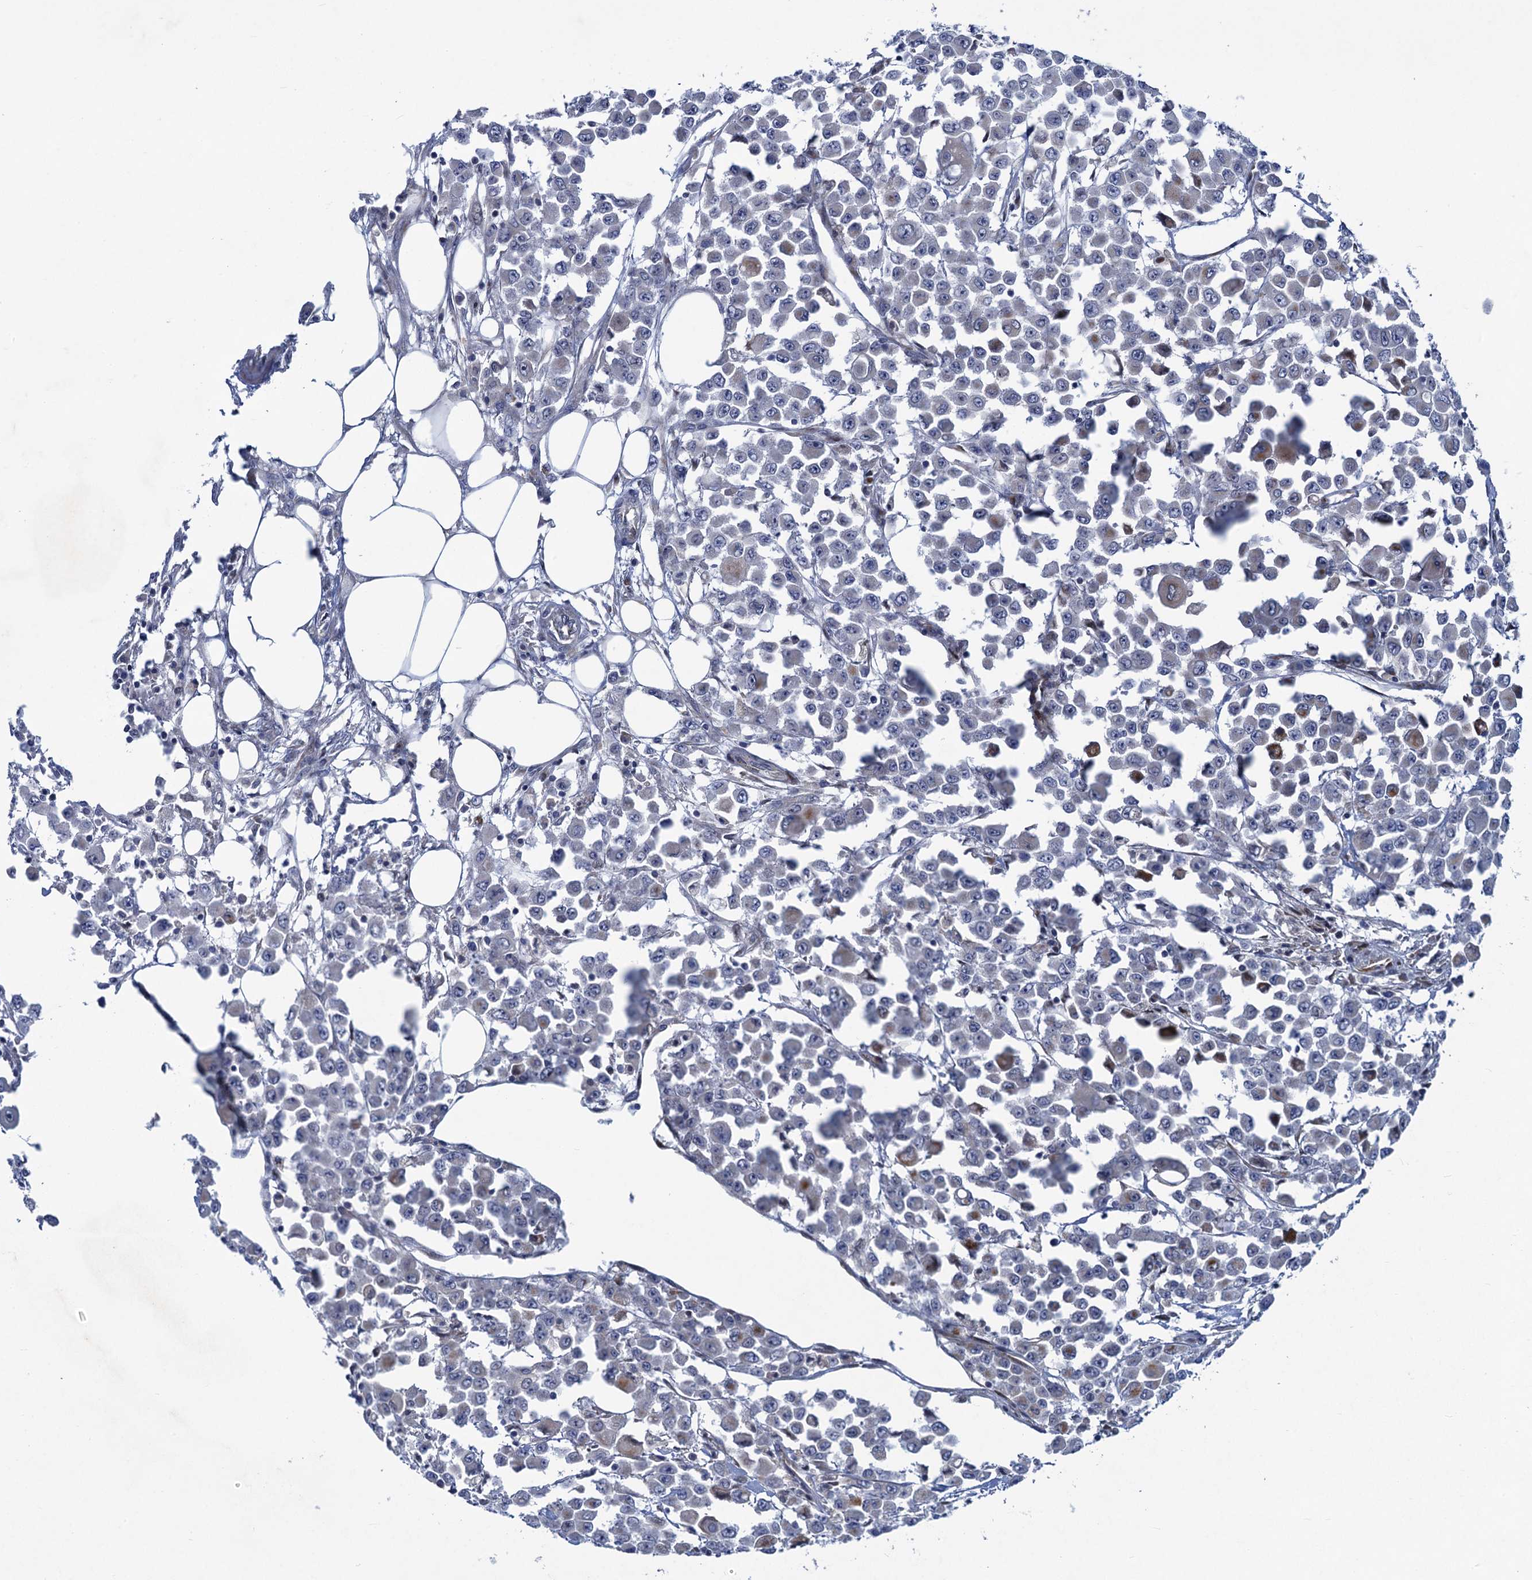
{"staining": {"intensity": "negative", "quantity": "none", "location": "none"}, "tissue": "colorectal cancer", "cell_type": "Tumor cells", "image_type": "cancer", "snomed": [{"axis": "morphology", "description": "Adenocarcinoma, NOS"}, {"axis": "topography", "description": "Colon"}], "caption": "This is a photomicrograph of IHC staining of colorectal cancer (adenocarcinoma), which shows no positivity in tumor cells.", "gene": "QPCTL", "patient": {"sex": "male", "age": 51}}